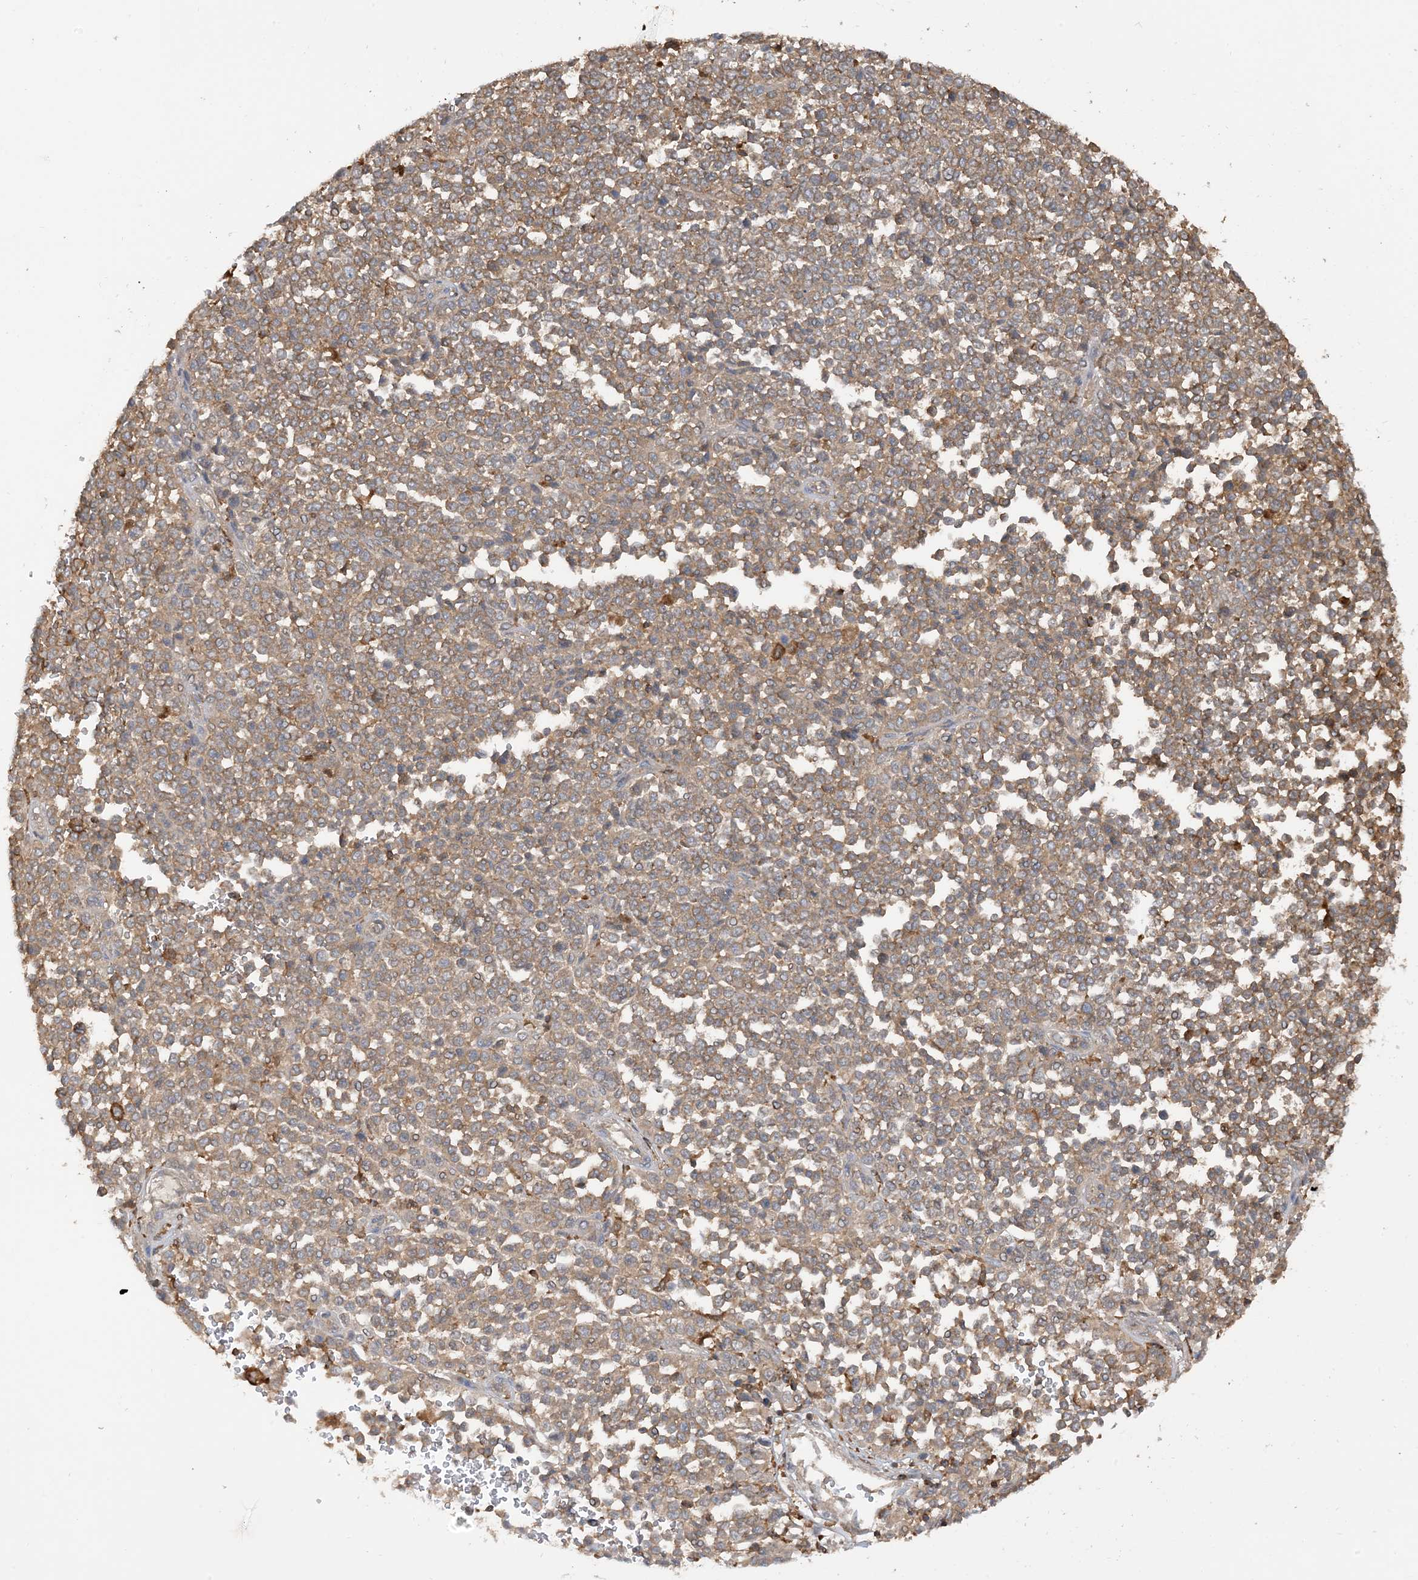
{"staining": {"intensity": "moderate", "quantity": ">75%", "location": "cytoplasmic/membranous"}, "tissue": "melanoma", "cell_type": "Tumor cells", "image_type": "cancer", "snomed": [{"axis": "morphology", "description": "Malignant melanoma, Metastatic site"}, {"axis": "topography", "description": "Pancreas"}], "caption": "Immunohistochemical staining of malignant melanoma (metastatic site) displays moderate cytoplasmic/membranous protein staining in approximately >75% of tumor cells.", "gene": "CAPZB", "patient": {"sex": "female", "age": 30}}